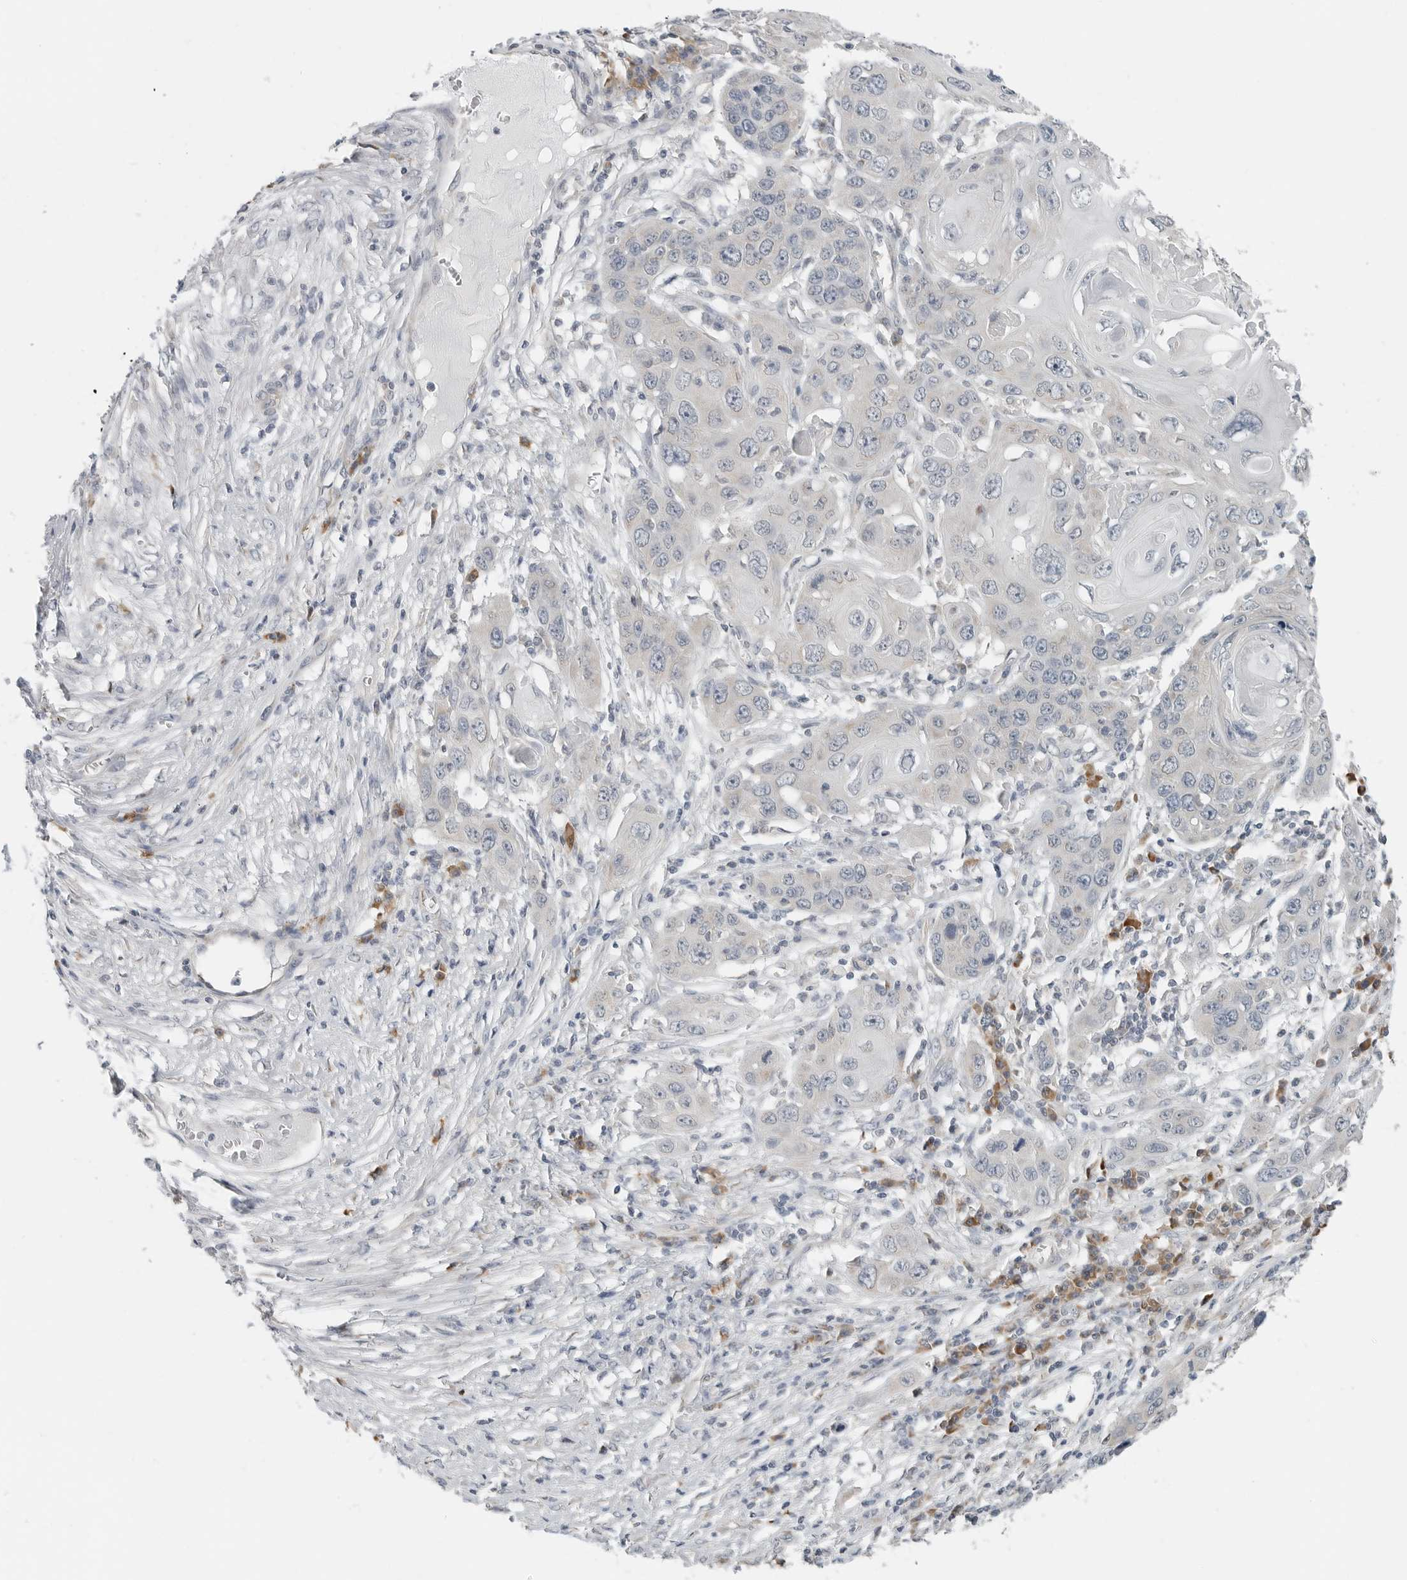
{"staining": {"intensity": "negative", "quantity": "none", "location": "none"}, "tissue": "skin cancer", "cell_type": "Tumor cells", "image_type": "cancer", "snomed": [{"axis": "morphology", "description": "Squamous cell carcinoma, NOS"}, {"axis": "topography", "description": "Skin"}], "caption": "A micrograph of human skin cancer is negative for staining in tumor cells.", "gene": "IL12RB2", "patient": {"sex": "male", "age": 55}}